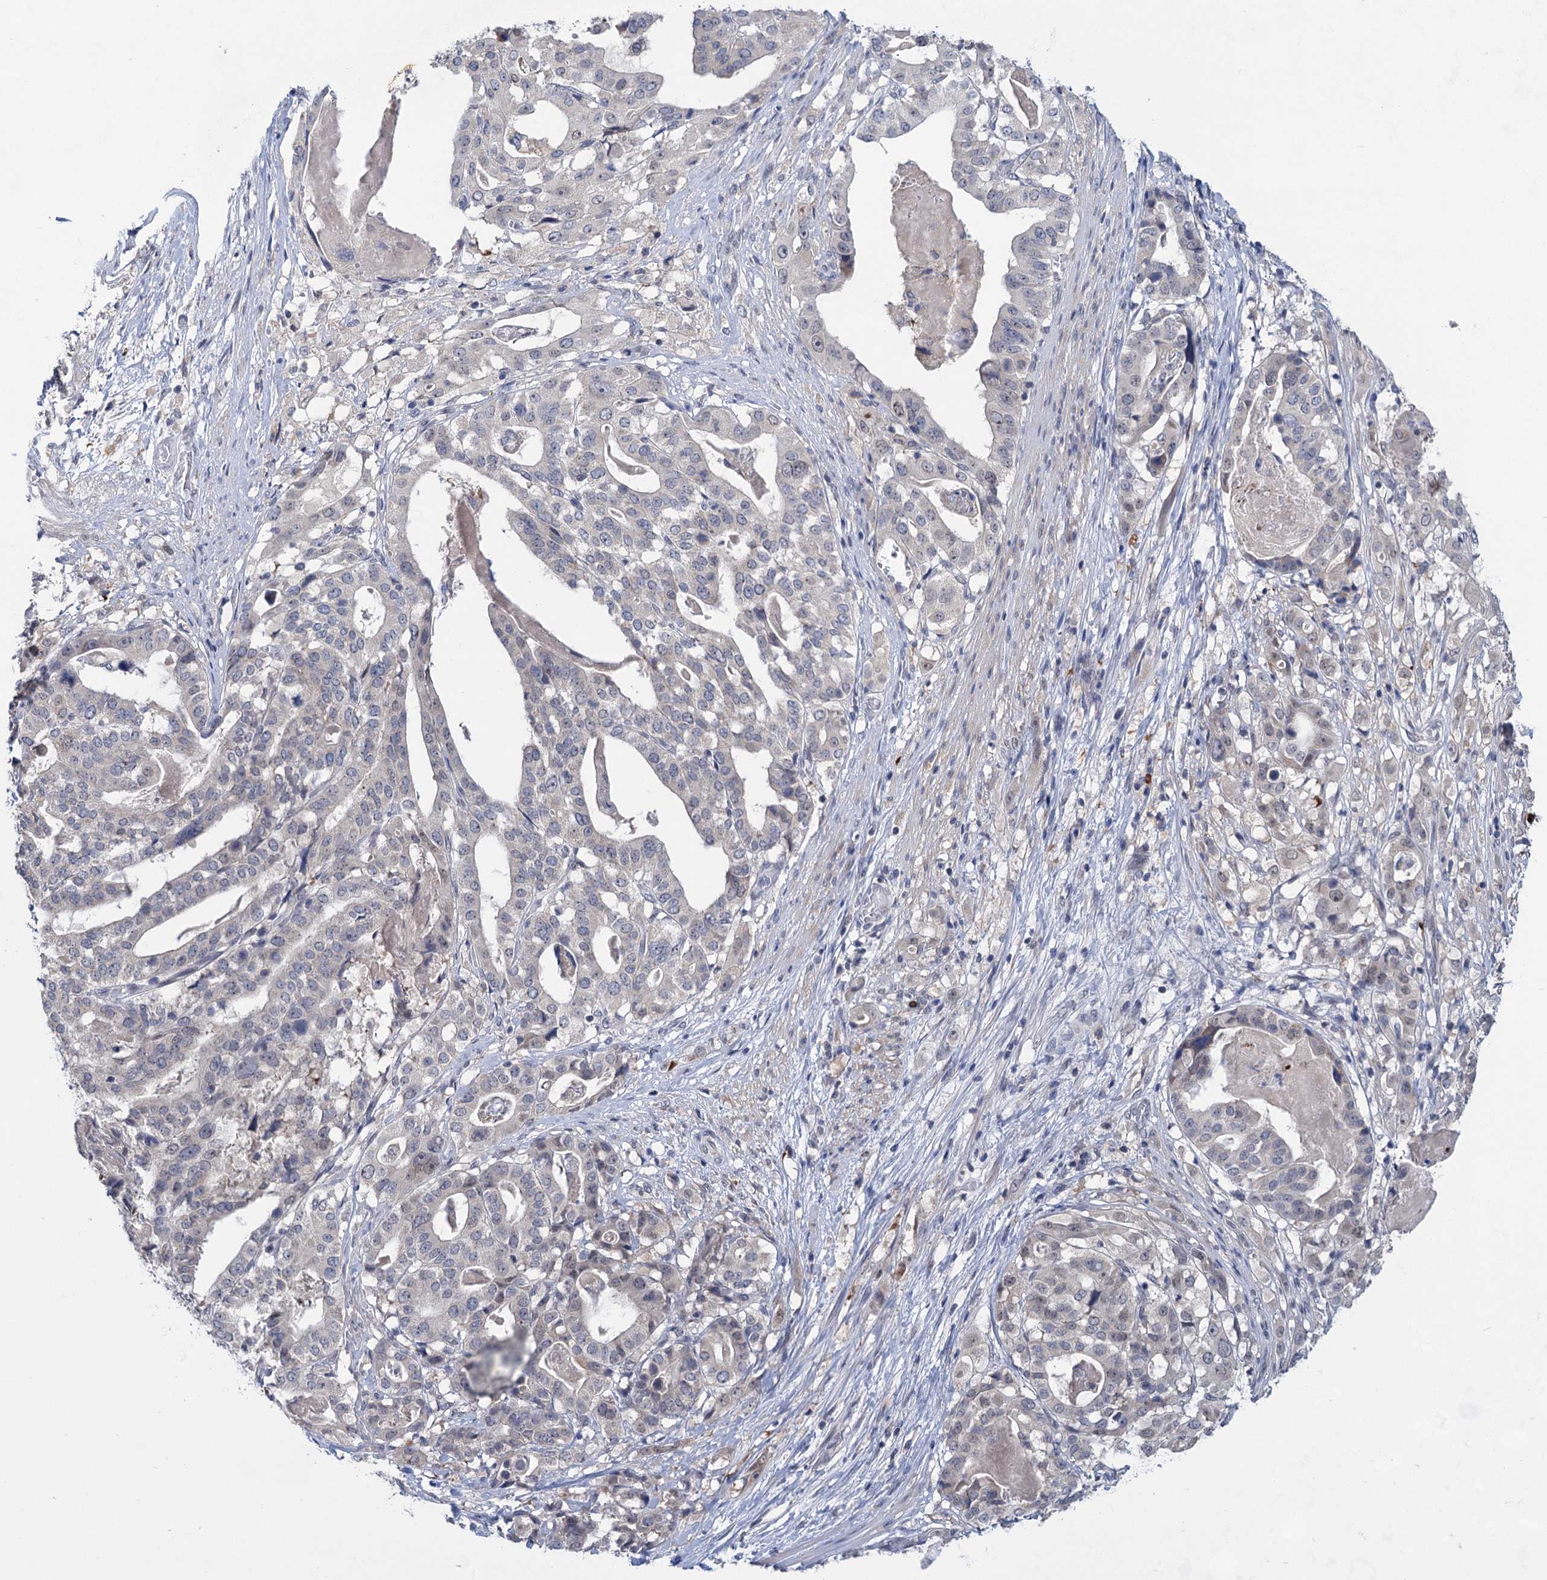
{"staining": {"intensity": "negative", "quantity": "none", "location": "none"}, "tissue": "stomach cancer", "cell_type": "Tumor cells", "image_type": "cancer", "snomed": [{"axis": "morphology", "description": "Adenocarcinoma, NOS"}, {"axis": "topography", "description": "Stomach"}], "caption": "Image shows no protein staining in tumor cells of stomach adenocarcinoma tissue. (DAB IHC visualized using brightfield microscopy, high magnification).", "gene": "TTC17", "patient": {"sex": "male", "age": 48}}